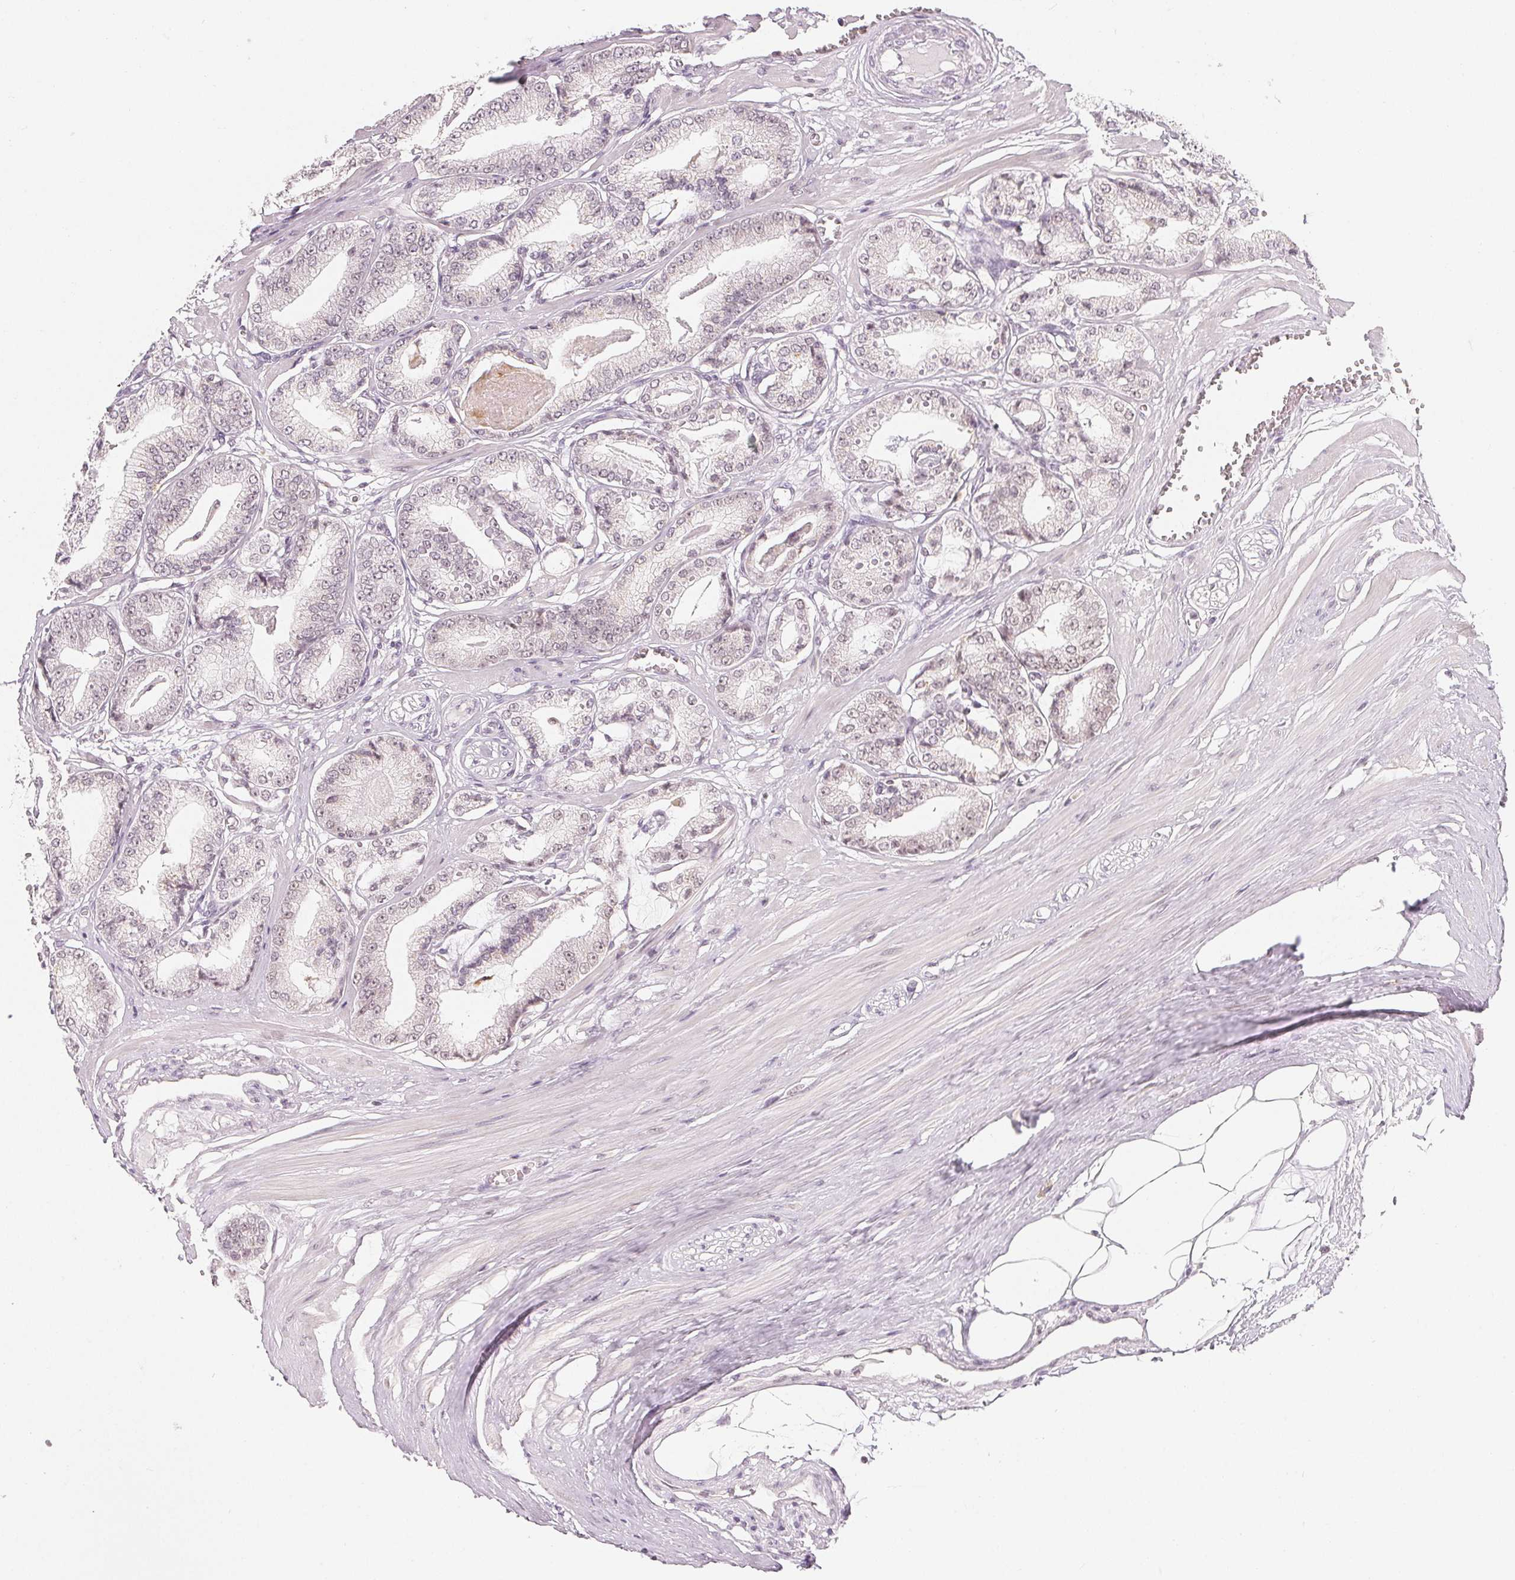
{"staining": {"intensity": "negative", "quantity": "none", "location": "none"}, "tissue": "prostate cancer", "cell_type": "Tumor cells", "image_type": "cancer", "snomed": [{"axis": "morphology", "description": "Adenocarcinoma, High grade"}, {"axis": "topography", "description": "Prostate"}], "caption": "Prostate cancer stained for a protein using IHC exhibits no expression tumor cells.", "gene": "NXF3", "patient": {"sex": "male", "age": 71}}